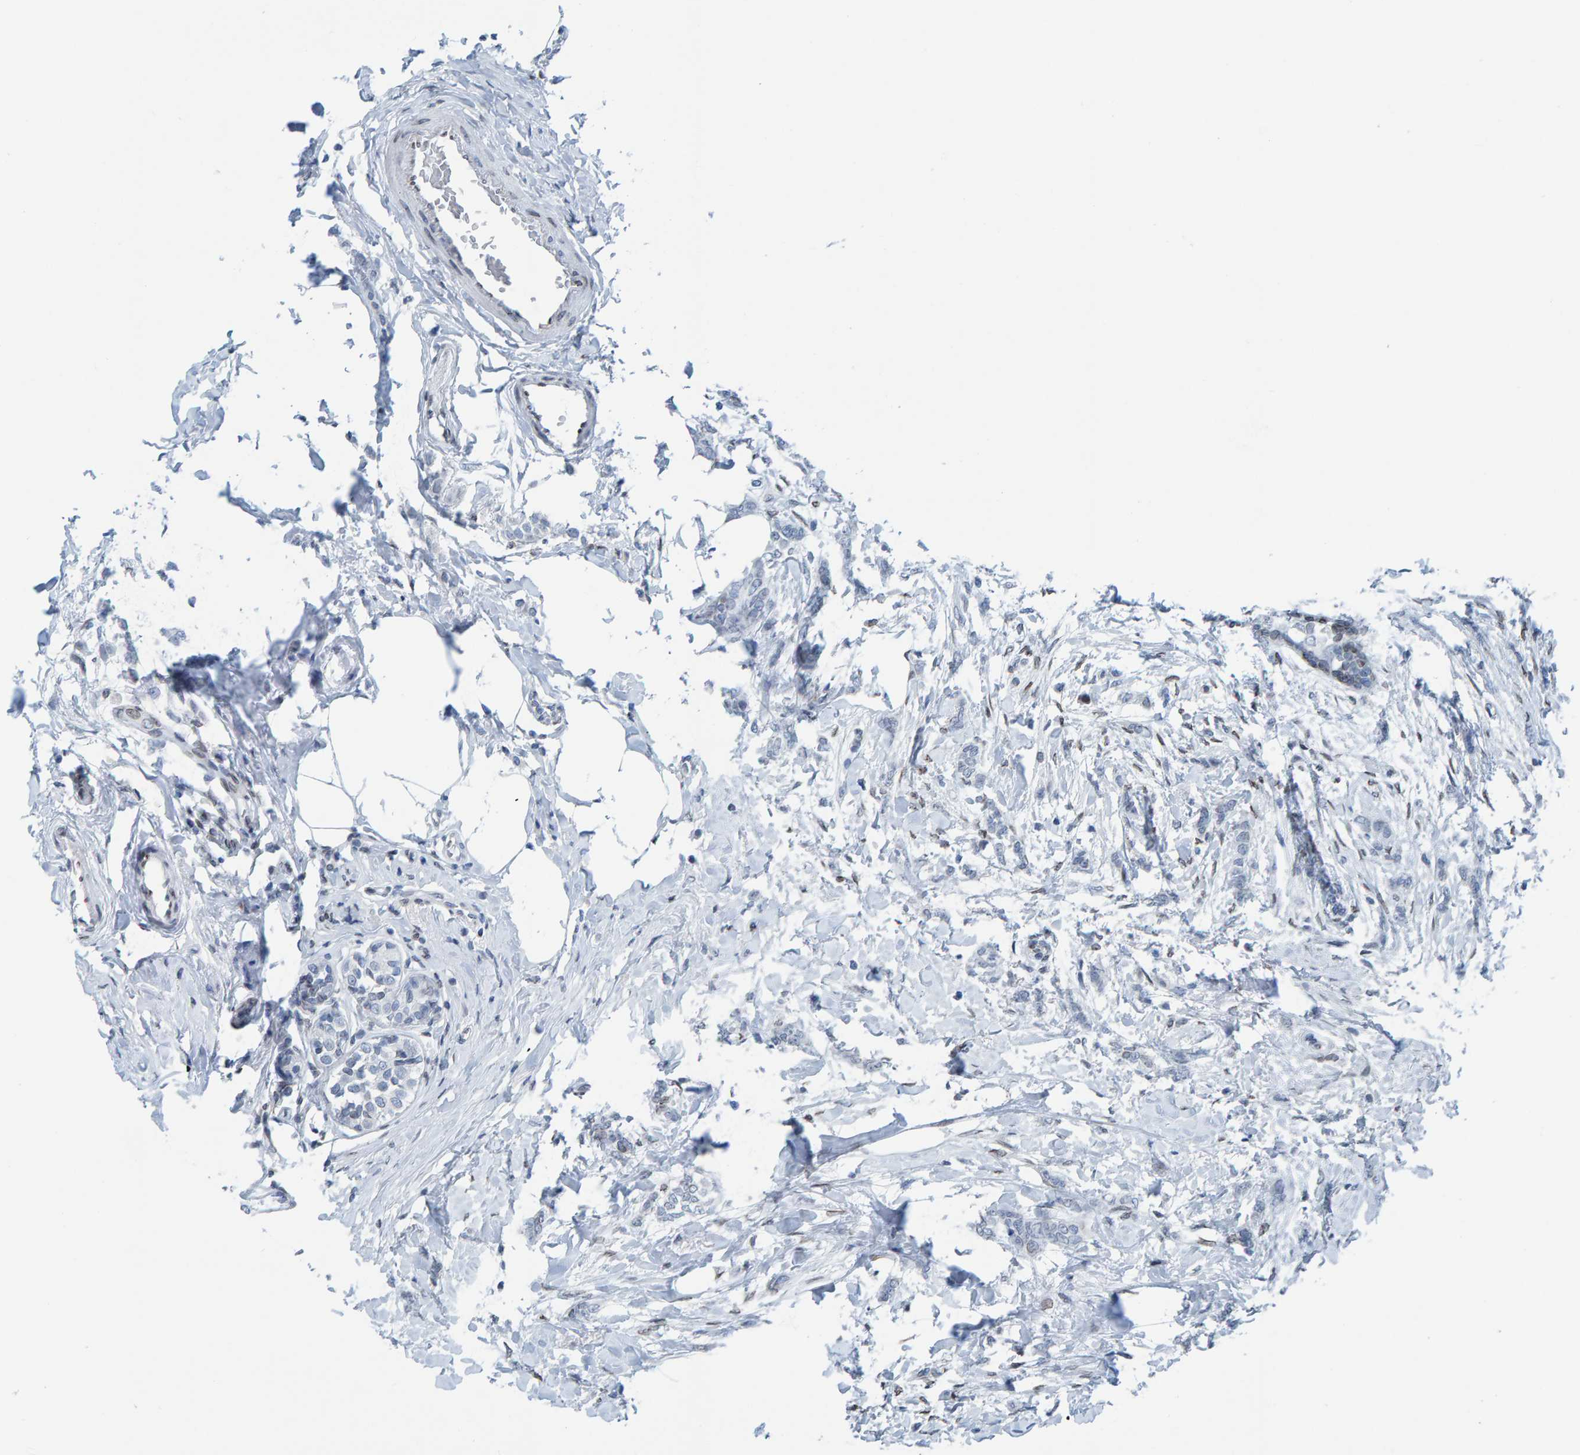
{"staining": {"intensity": "negative", "quantity": "none", "location": "none"}, "tissue": "breast cancer", "cell_type": "Tumor cells", "image_type": "cancer", "snomed": [{"axis": "morphology", "description": "Lobular carcinoma, in situ"}, {"axis": "morphology", "description": "Lobular carcinoma"}, {"axis": "topography", "description": "Breast"}], "caption": "This is an immunohistochemistry (IHC) micrograph of lobular carcinoma (breast). There is no expression in tumor cells.", "gene": "LMNB2", "patient": {"sex": "female", "age": 41}}